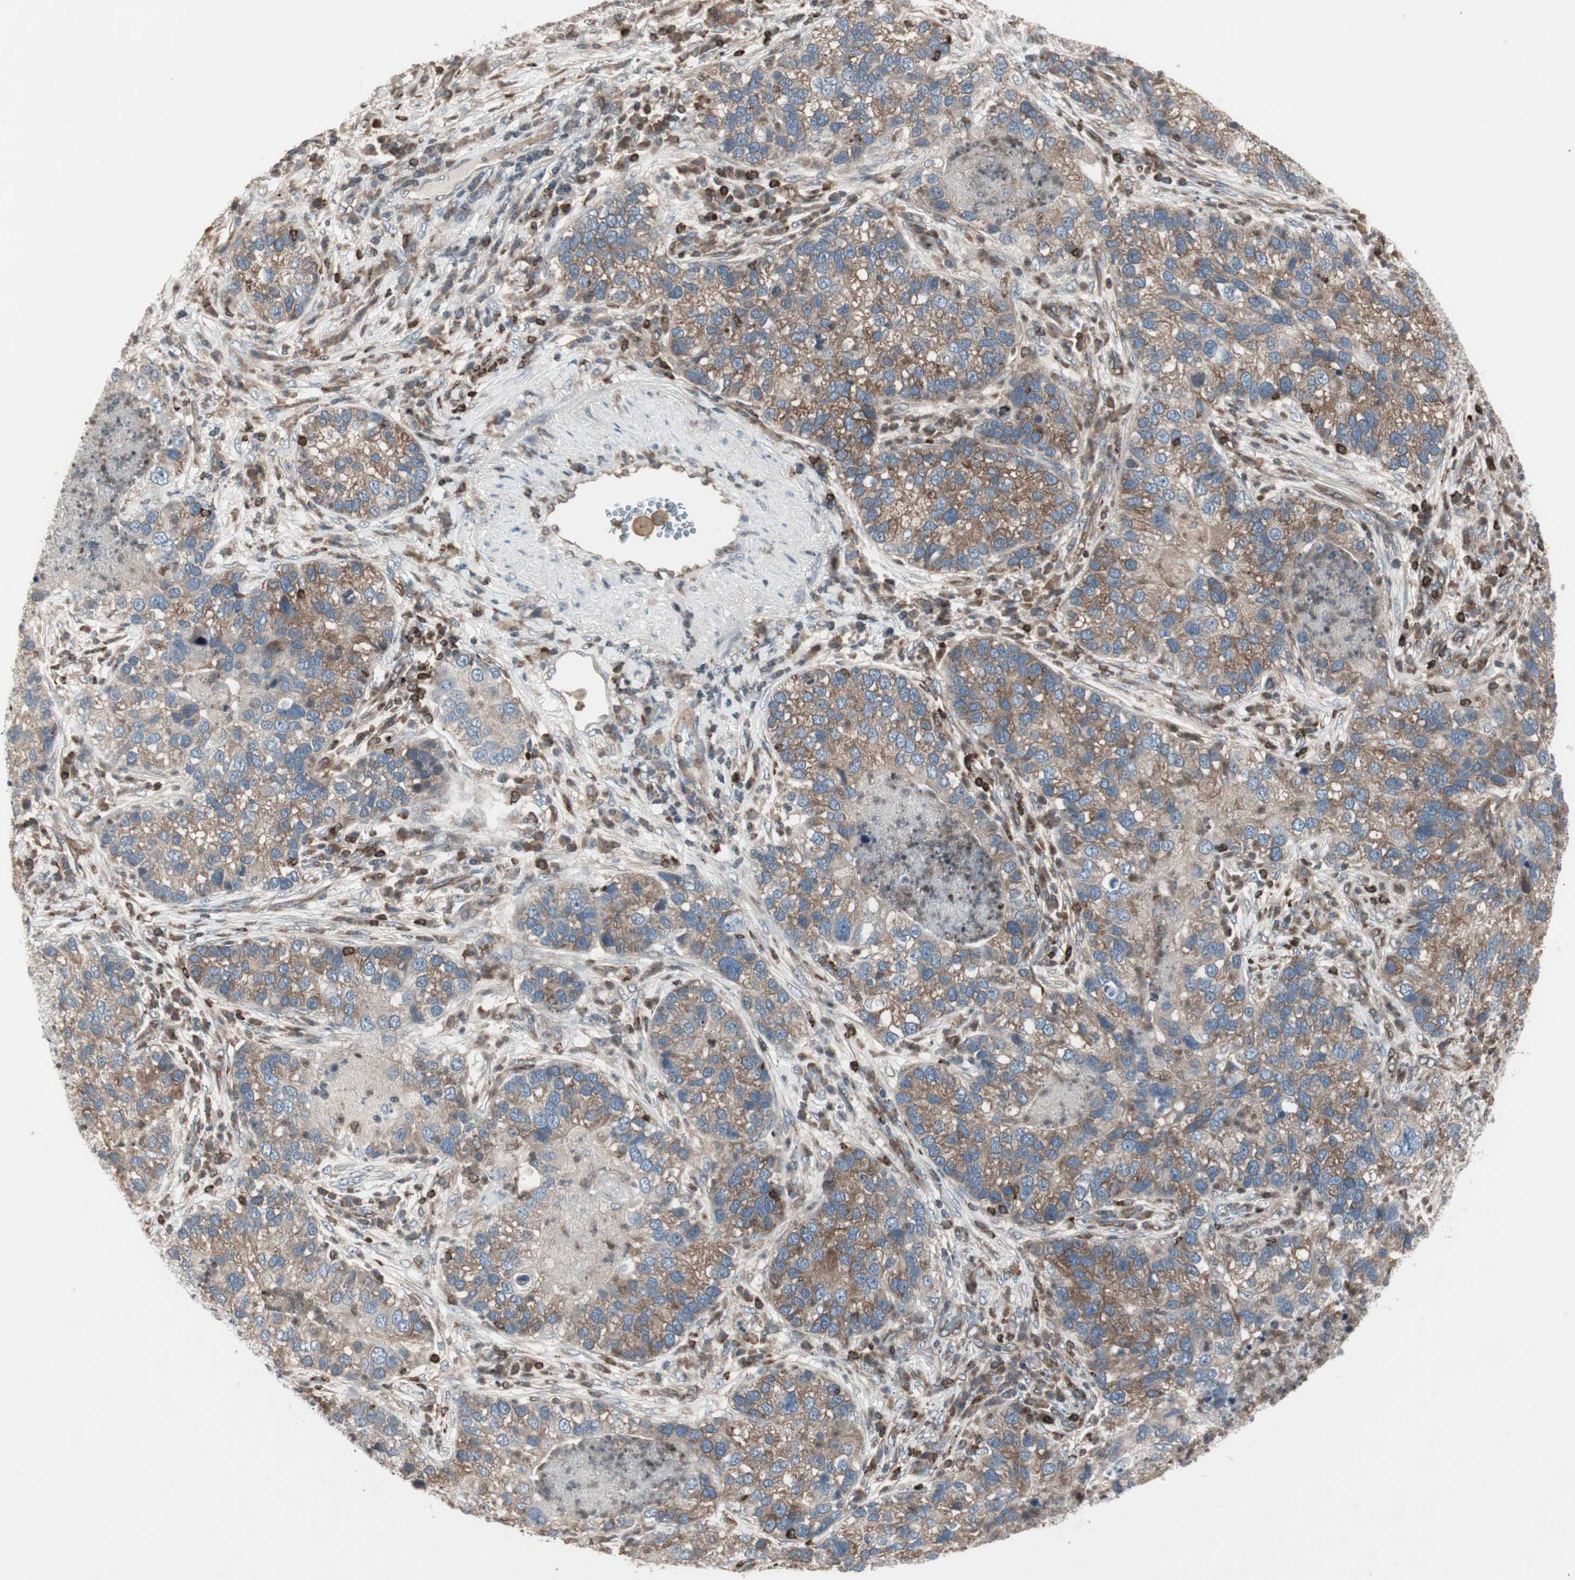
{"staining": {"intensity": "weak", "quantity": "25%-75%", "location": "cytoplasmic/membranous"}, "tissue": "lung cancer", "cell_type": "Tumor cells", "image_type": "cancer", "snomed": [{"axis": "morphology", "description": "Normal tissue, NOS"}, {"axis": "morphology", "description": "Adenocarcinoma, NOS"}, {"axis": "topography", "description": "Bronchus"}, {"axis": "topography", "description": "Lung"}], "caption": "A high-resolution histopathology image shows IHC staining of adenocarcinoma (lung), which demonstrates weak cytoplasmic/membranous expression in approximately 25%-75% of tumor cells.", "gene": "ARHGEF1", "patient": {"sex": "male", "age": 54}}